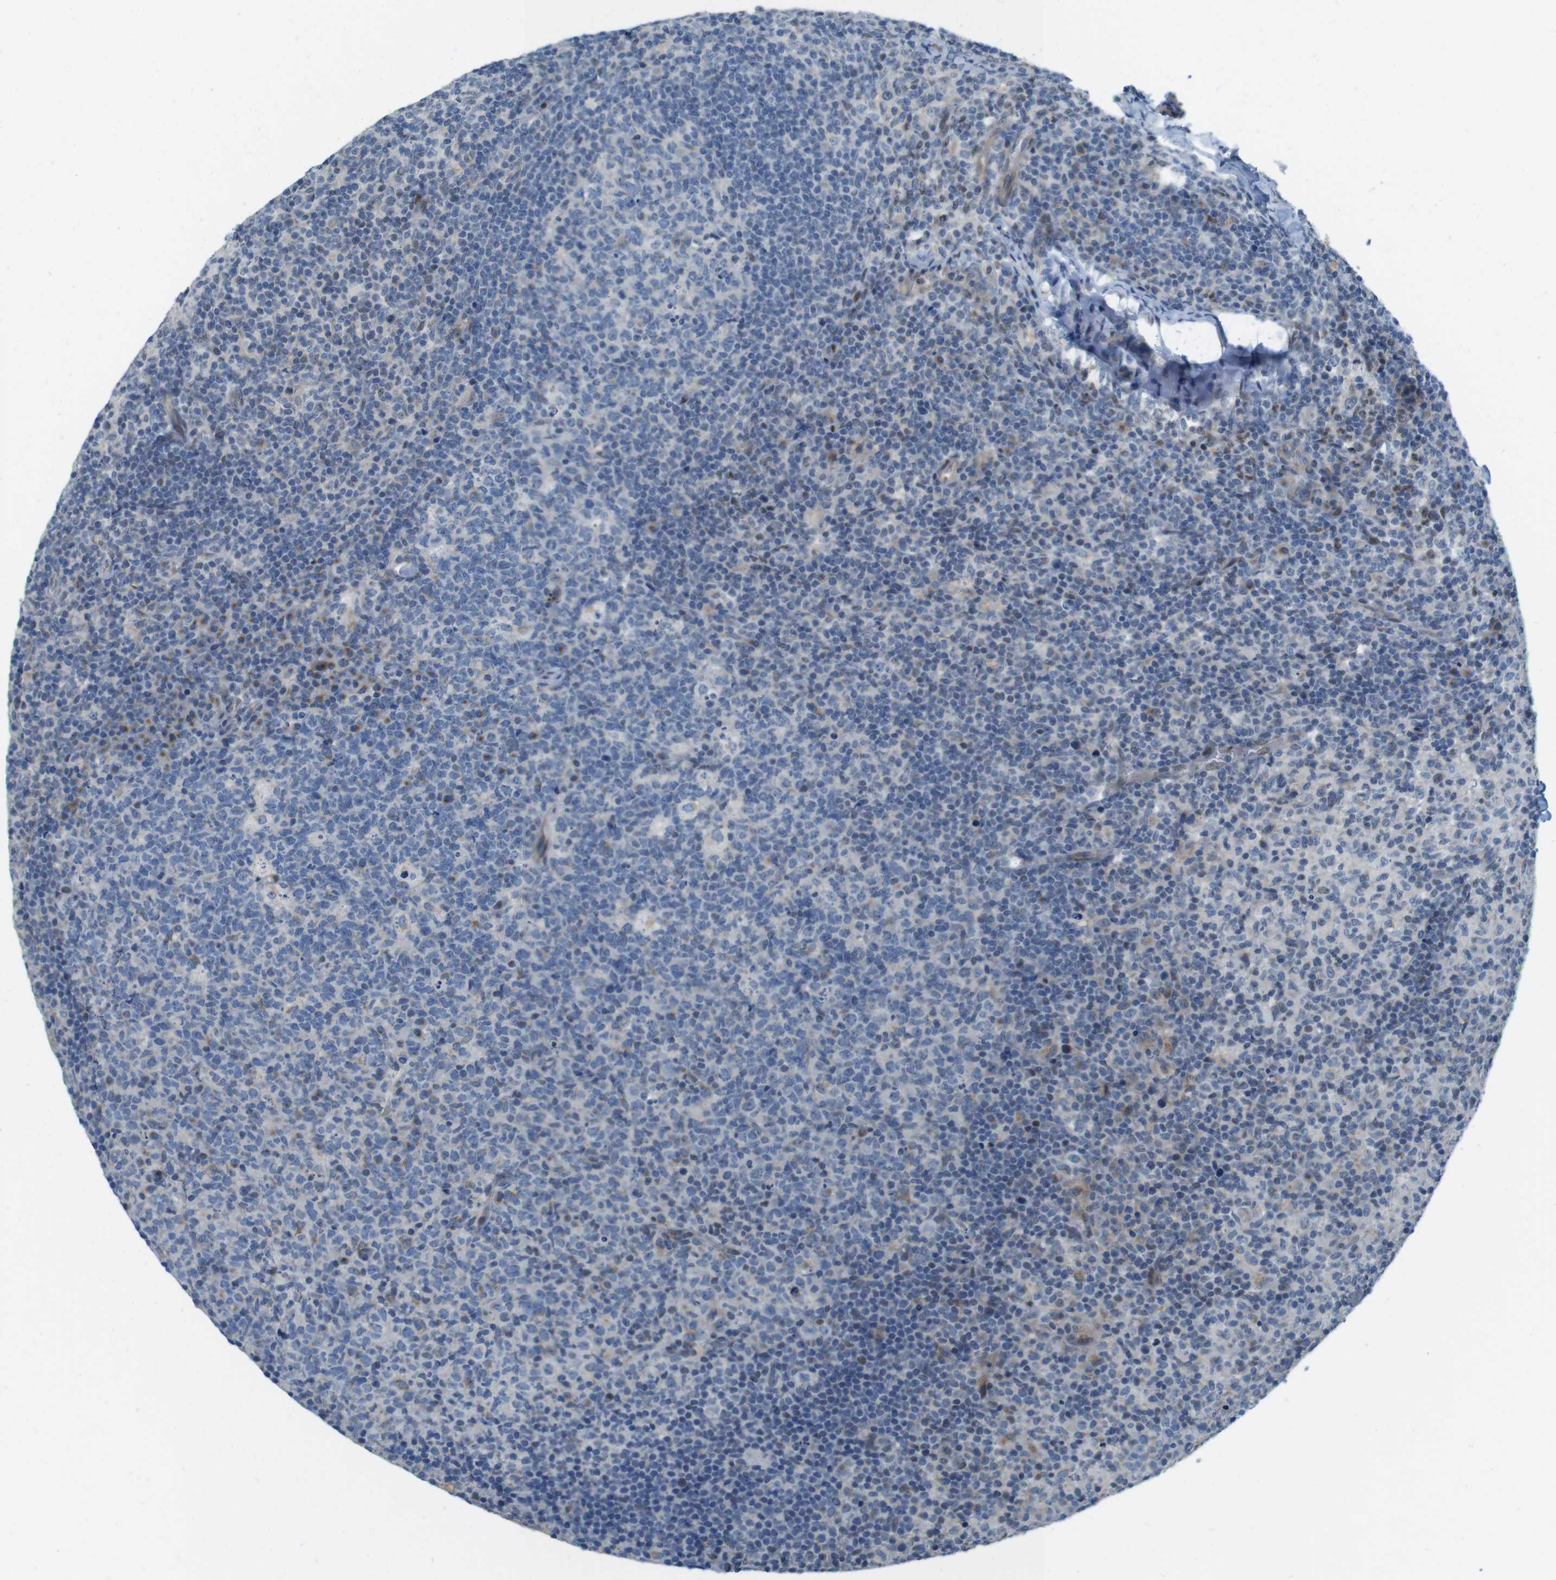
{"staining": {"intensity": "weak", "quantity": "<25%", "location": "cytoplasmic/membranous"}, "tissue": "lymph node", "cell_type": "Germinal center cells", "image_type": "normal", "snomed": [{"axis": "morphology", "description": "Normal tissue, NOS"}, {"axis": "morphology", "description": "Inflammation, NOS"}, {"axis": "topography", "description": "Lymph node"}], "caption": "This is a photomicrograph of immunohistochemistry staining of benign lymph node, which shows no expression in germinal center cells. (Stains: DAB immunohistochemistry with hematoxylin counter stain, Microscopy: brightfield microscopy at high magnification).", "gene": "SKI", "patient": {"sex": "male", "age": 55}}